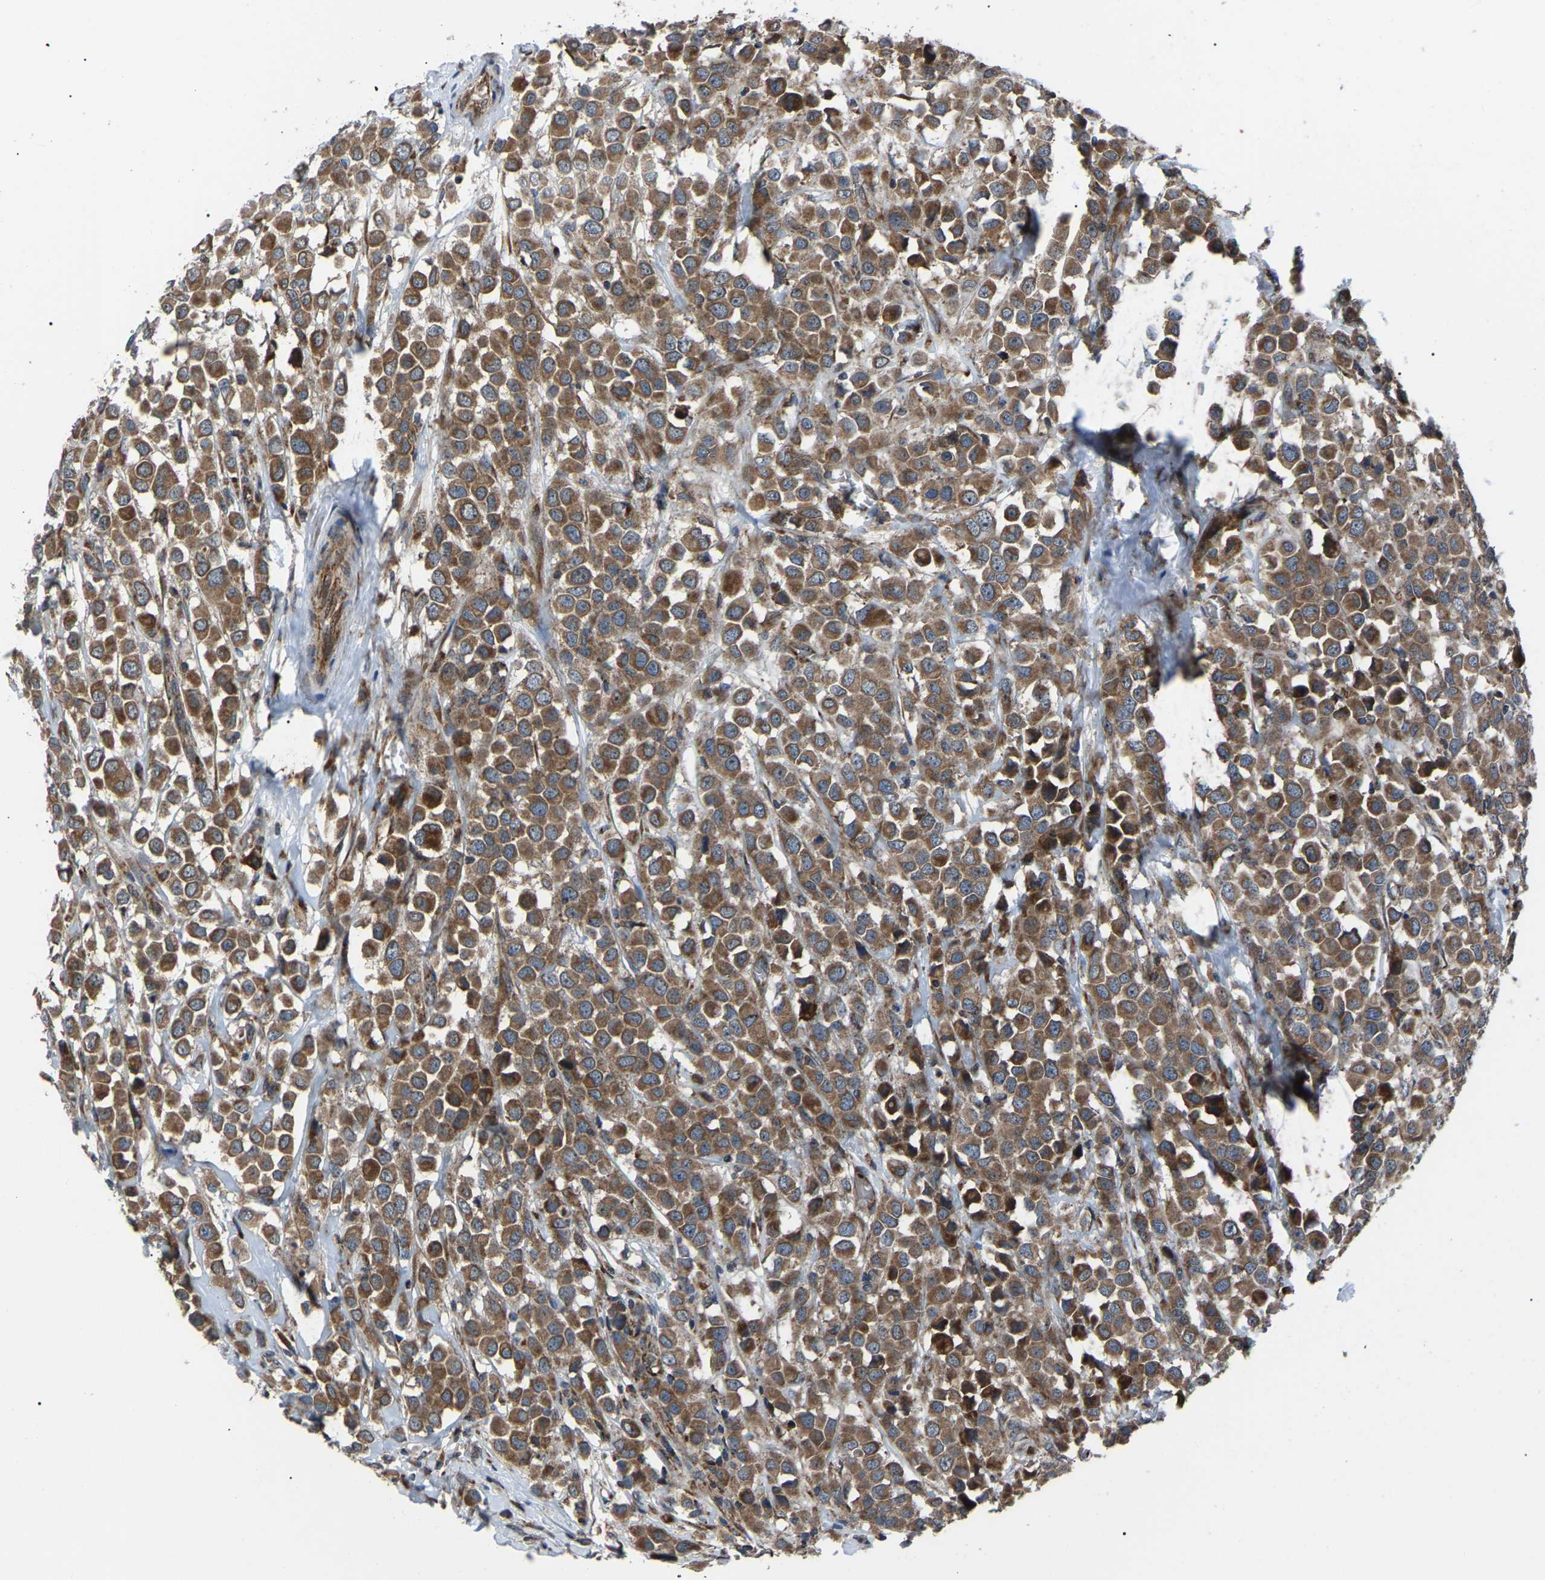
{"staining": {"intensity": "moderate", "quantity": ">75%", "location": "cytoplasmic/membranous"}, "tissue": "breast cancer", "cell_type": "Tumor cells", "image_type": "cancer", "snomed": [{"axis": "morphology", "description": "Duct carcinoma"}, {"axis": "topography", "description": "Breast"}], "caption": "Breast infiltrating ductal carcinoma tissue exhibits moderate cytoplasmic/membranous expression in about >75% of tumor cells", "gene": "AGO2", "patient": {"sex": "female", "age": 61}}